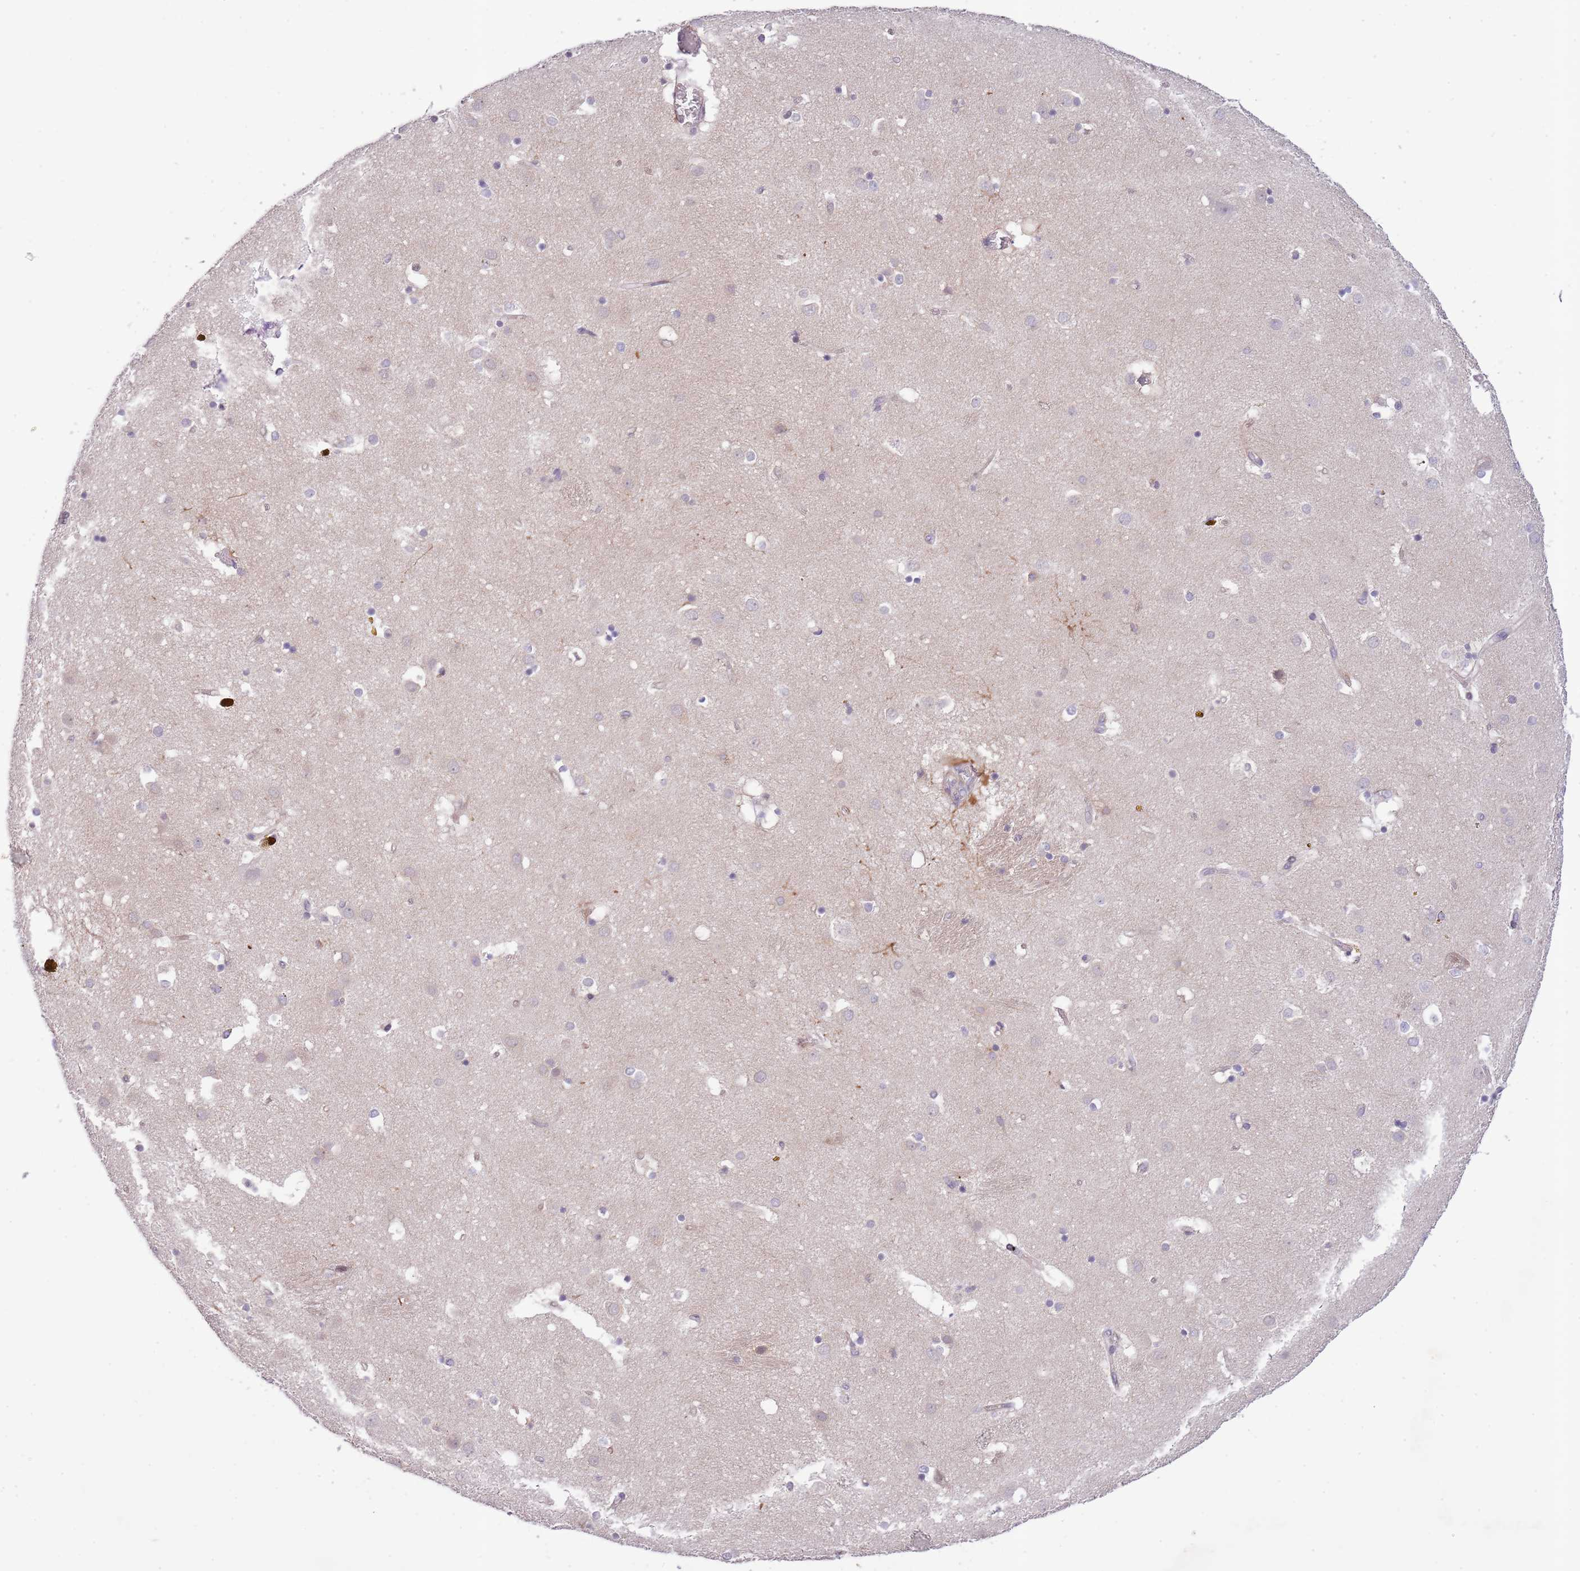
{"staining": {"intensity": "negative", "quantity": "none", "location": "none"}, "tissue": "caudate", "cell_type": "Glial cells", "image_type": "normal", "snomed": [{"axis": "morphology", "description": "Normal tissue, NOS"}, {"axis": "topography", "description": "Lateral ventricle wall"}], "caption": "Immunohistochemistry histopathology image of unremarkable caudate: human caudate stained with DAB (3,3'-diaminobenzidine) shows no significant protein expression in glial cells.", "gene": "ZNF658", "patient": {"sex": "male", "age": 70}}